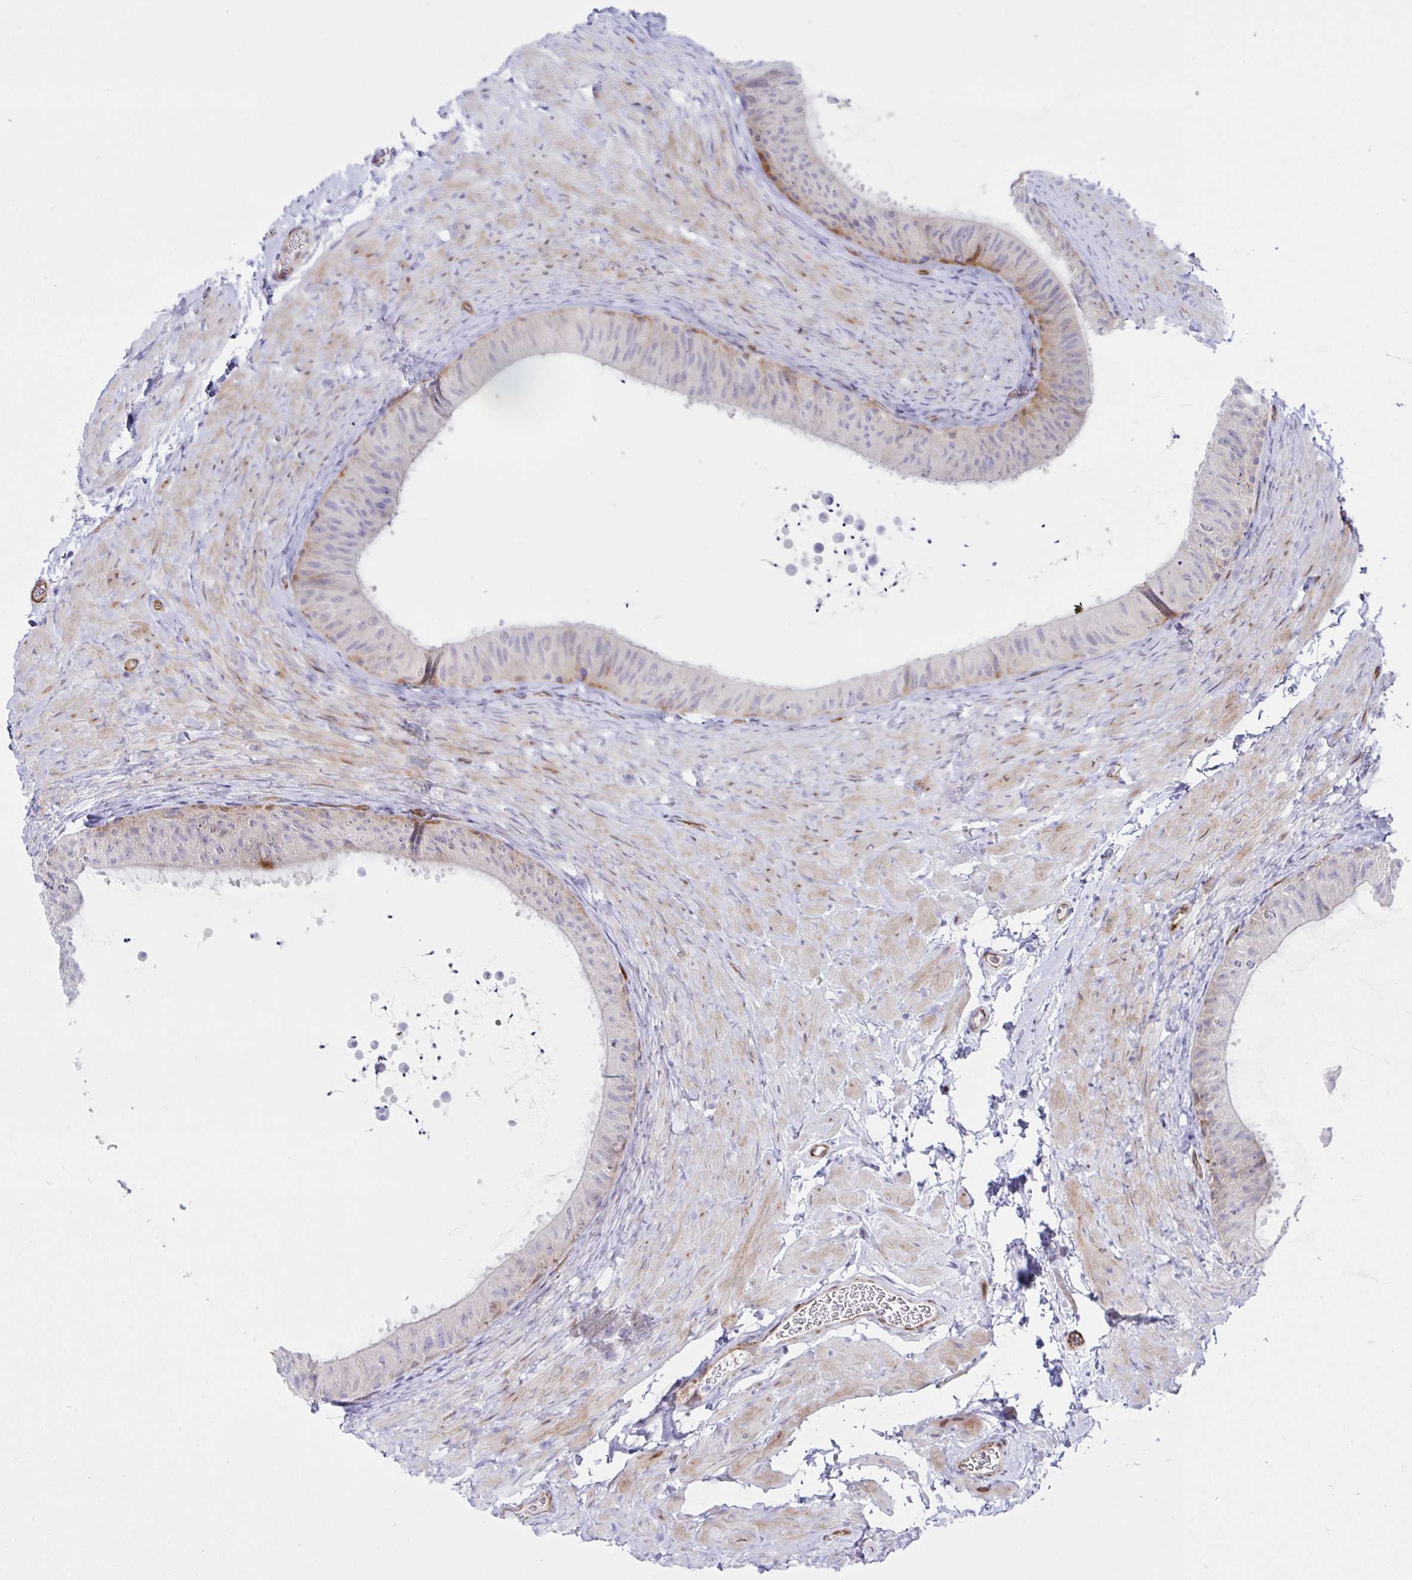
{"staining": {"intensity": "negative", "quantity": "none", "location": "none"}, "tissue": "epididymis", "cell_type": "Glandular cells", "image_type": "normal", "snomed": [{"axis": "morphology", "description": "Normal tissue, NOS"}, {"axis": "topography", "description": "Epididymis, spermatic cord, NOS"}, {"axis": "topography", "description": "Epididymis"}], "caption": "Glandular cells are negative for brown protein staining in normal epididymis. (Brightfield microscopy of DAB immunohistochemistry (IHC) at high magnification).", "gene": "ZNF713", "patient": {"sex": "male", "age": 31}}